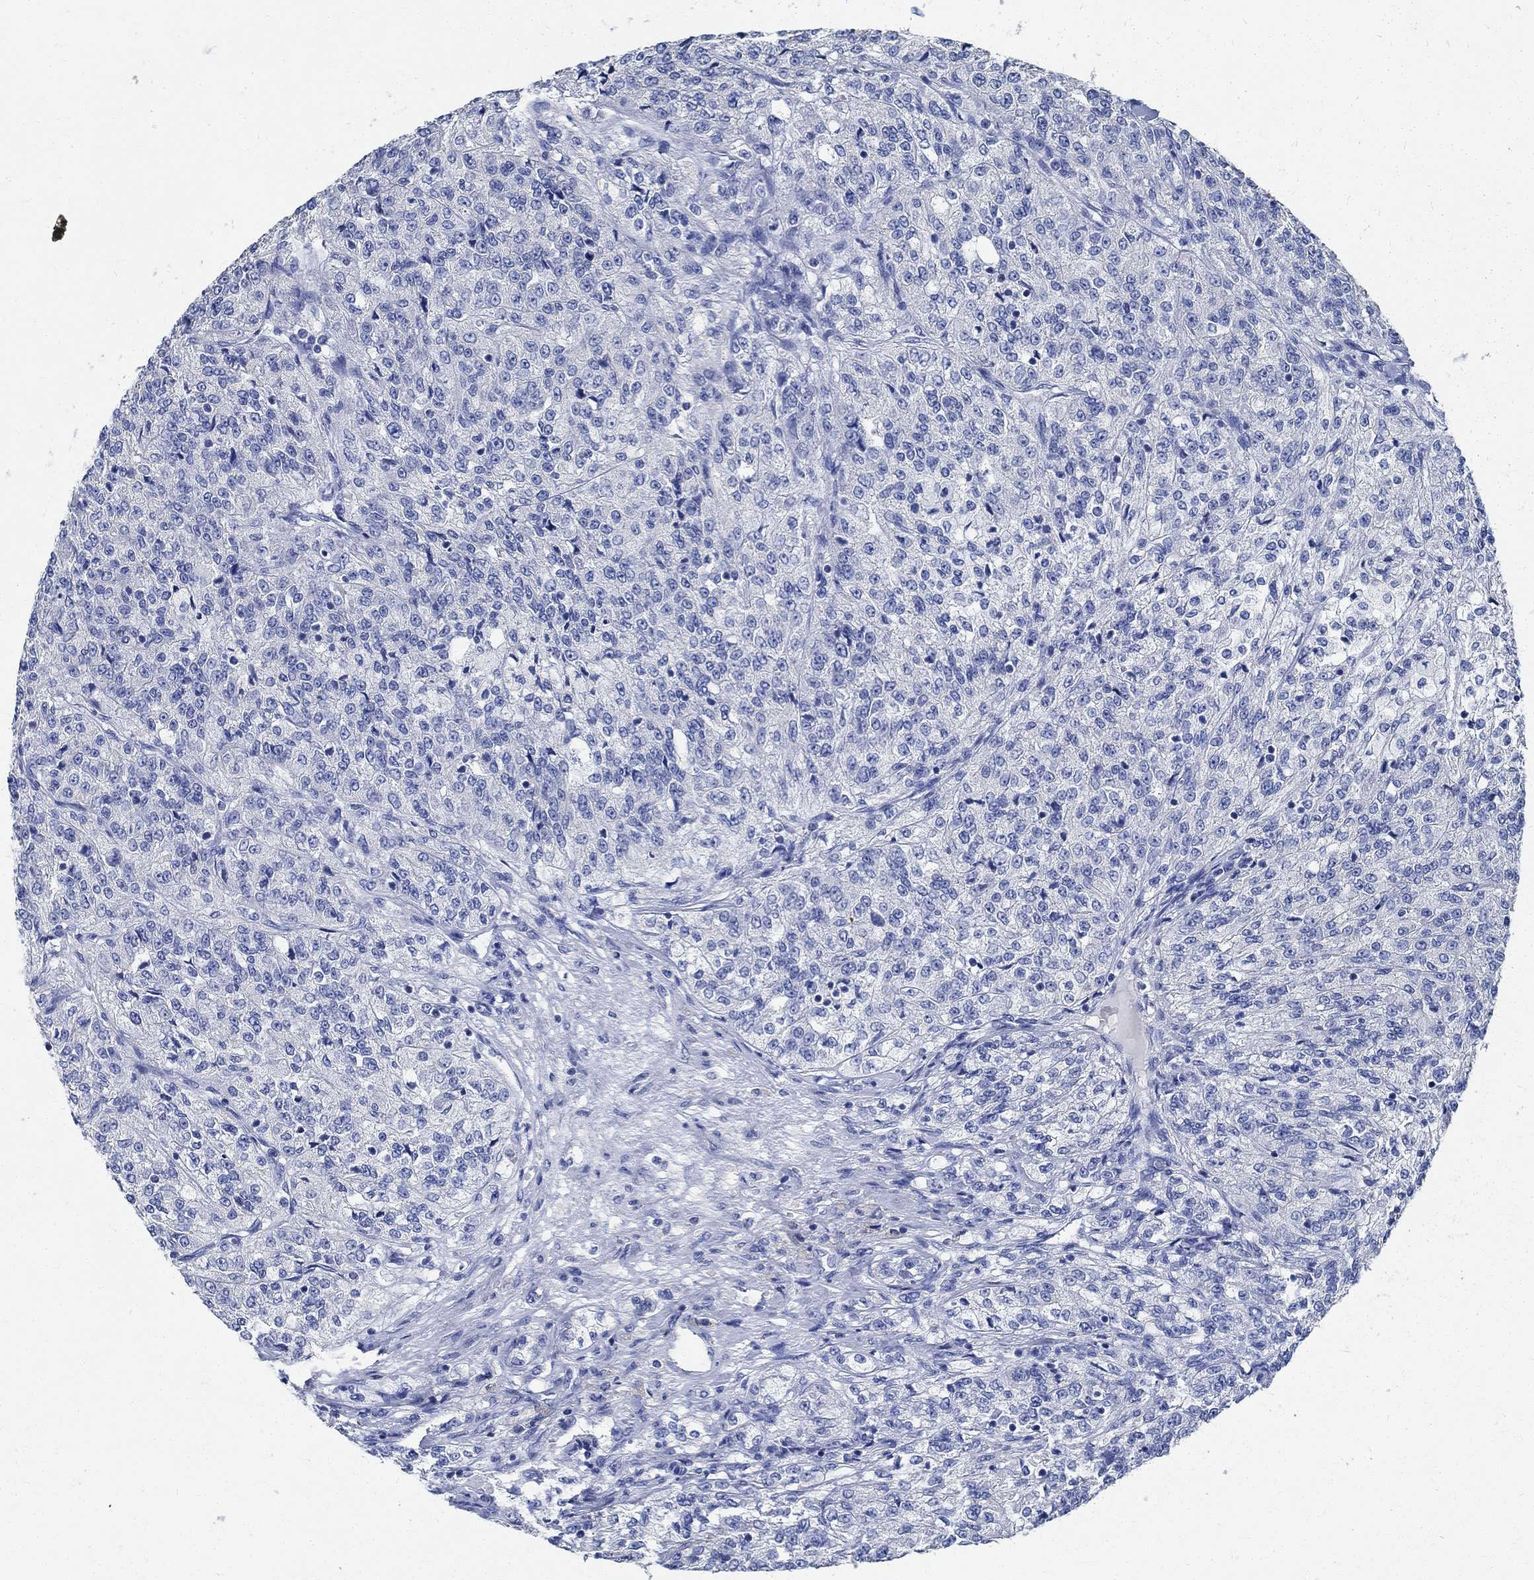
{"staining": {"intensity": "negative", "quantity": "none", "location": "none"}, "tissue": "renal cancer", "cell_type": "Tumor cells", "image_type": "cancer", "snomed": [{"axis": "morphology", "description": "Adenocarcinoma, NOS"}, {"axis": "topography", "description": "Kidney"}], "caption": "DAB (3,3'-diaminobenzidine) immunohistochemical staining of human renal cancer exhibits no significant expression in tumor cells. The staining is performed using DAB brown chromogen with nuclei counter-stained in using hematoxylin.", "gene": "PRX", "patient": {"sex": "female", "age": 63}}